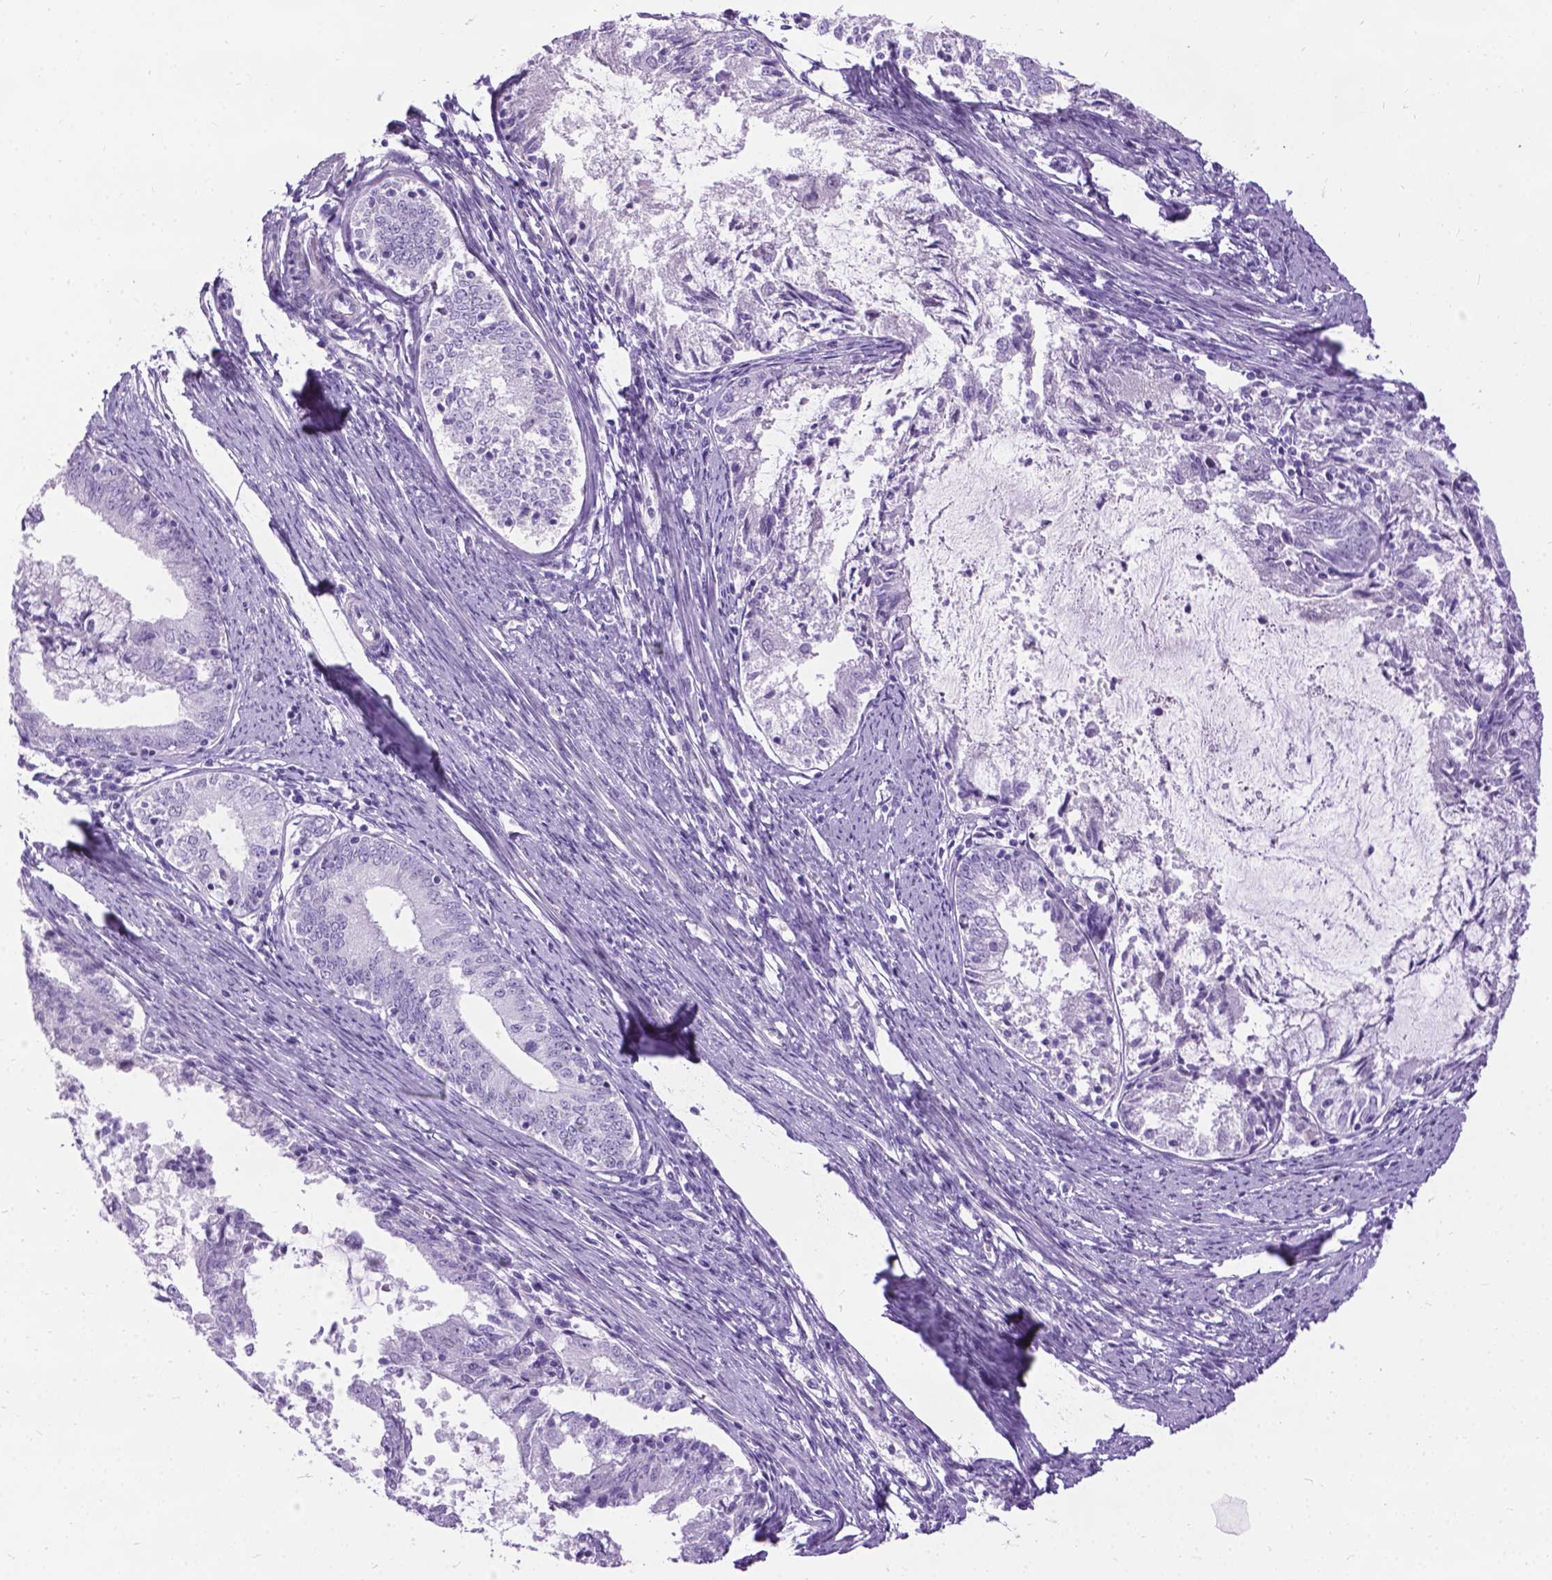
{"staining": {"intensity": "negative", "quantity": "none", "location": "none"}, "tissue": "endometrial cancer", "cell_type": "Tumor cells", "image_type": "cancer", "snomed": [{"axis": "morphology", "description": "Adenocarcinoma, NOS"}, {"axis": "topography", "description": "Endometrium"}], "caption": "Image shows no significant protein positivity in tumor cells of endometrial cancer.", "gene": "PROB1", "patient": {"sex": "female", "age": 57}}